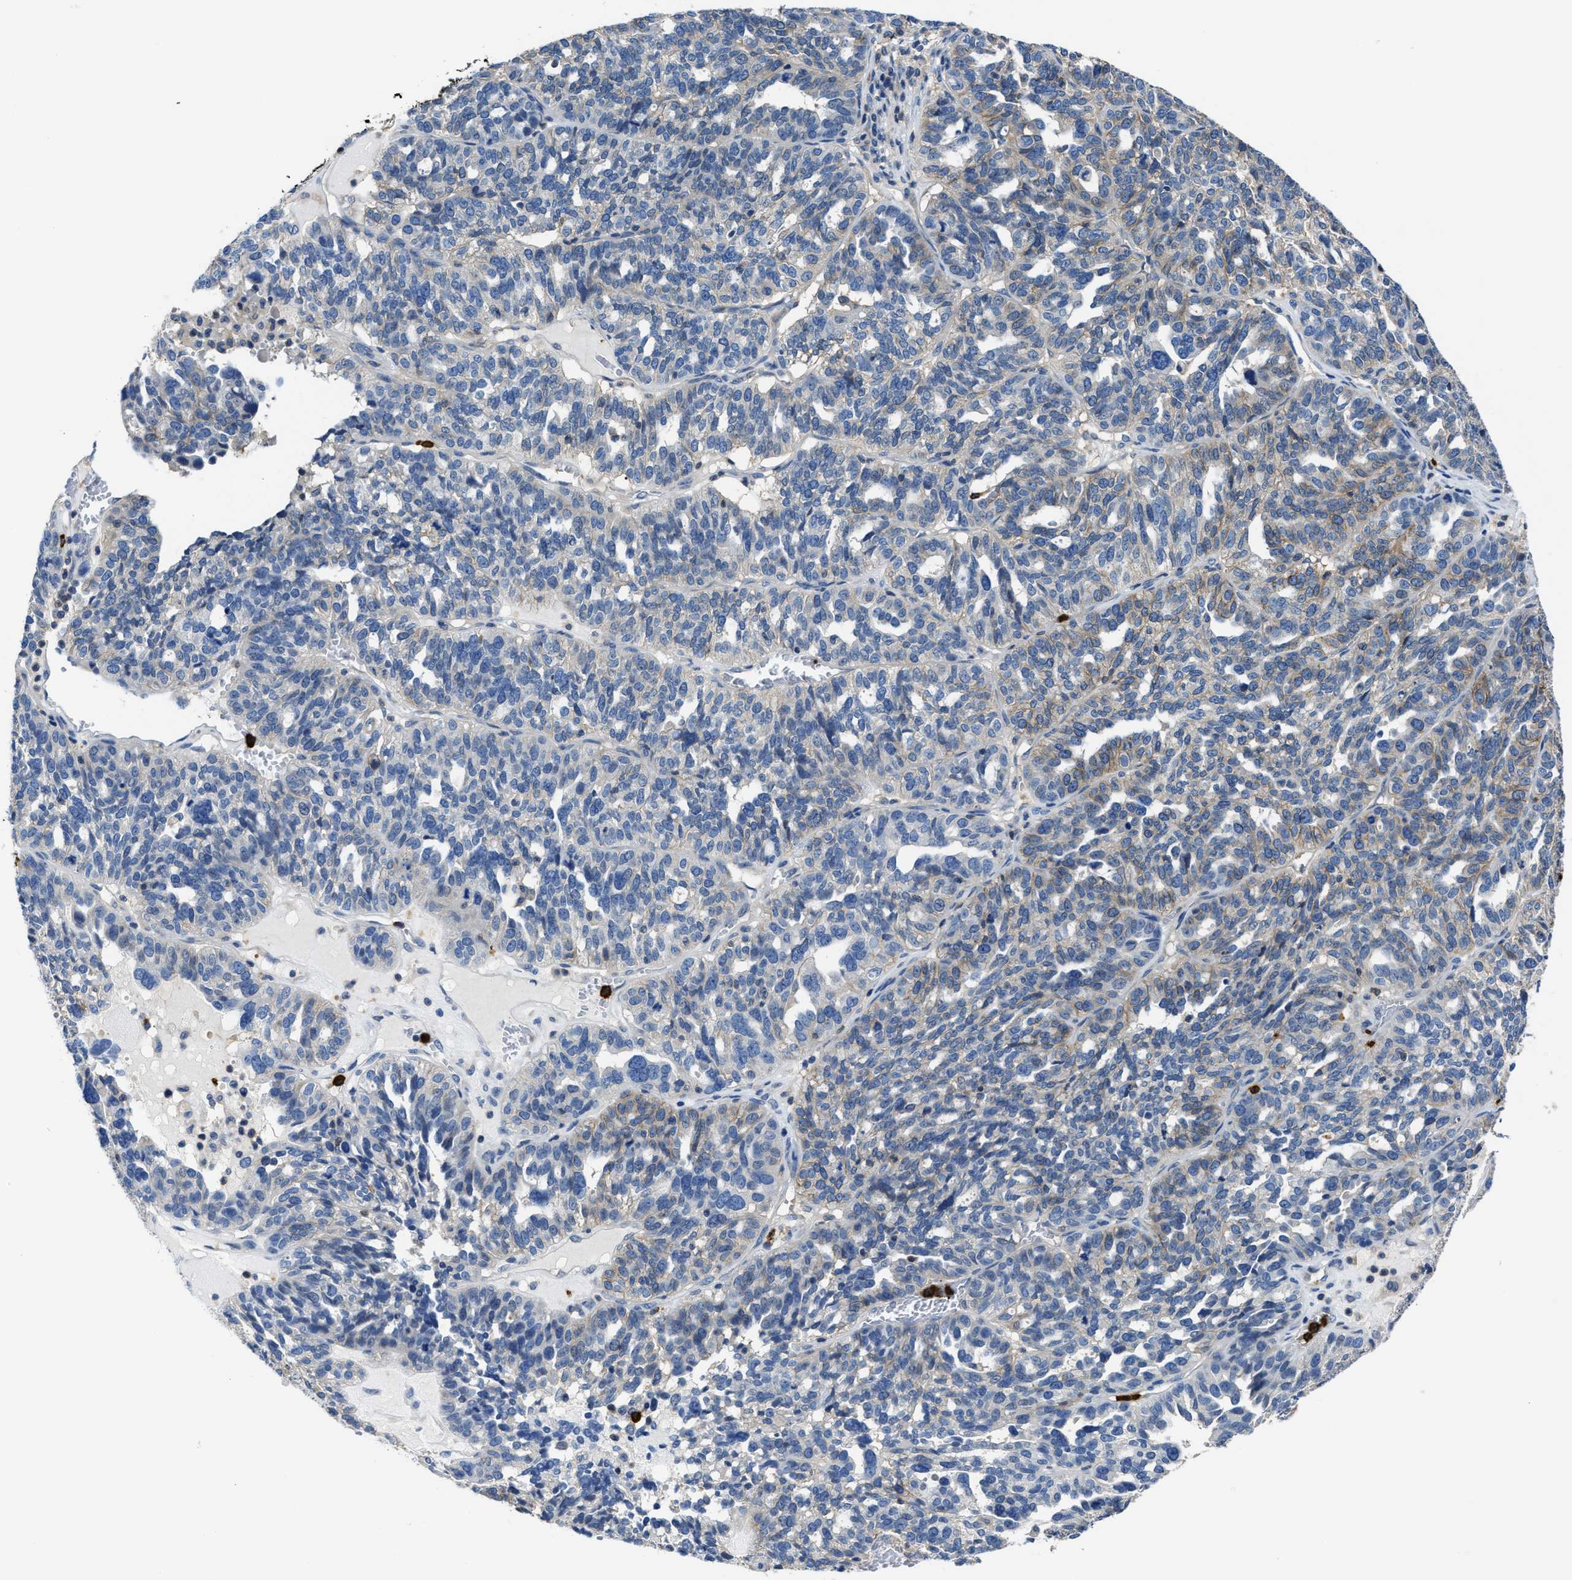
{"staining": {"intensity": "weak", "quantity": "<25%", "location": "cytoplasmic/membranous"}, "tissue": "ovarian cancer", "cell_type": "Tumor cells", "image_type": "cancer", "snomed": [{"axis": "morphology", "description": "Cystadenocarcinoma, serous, NOS"}, {"axis": "topography", "description": "Ovary"}], "caption": "A histopathology image of ovarian cancer stained for a protein demonstrates no brown staining in tumor cells.", "gene": "TRAF6", "patient": {"sex": "female", "age": 59}}